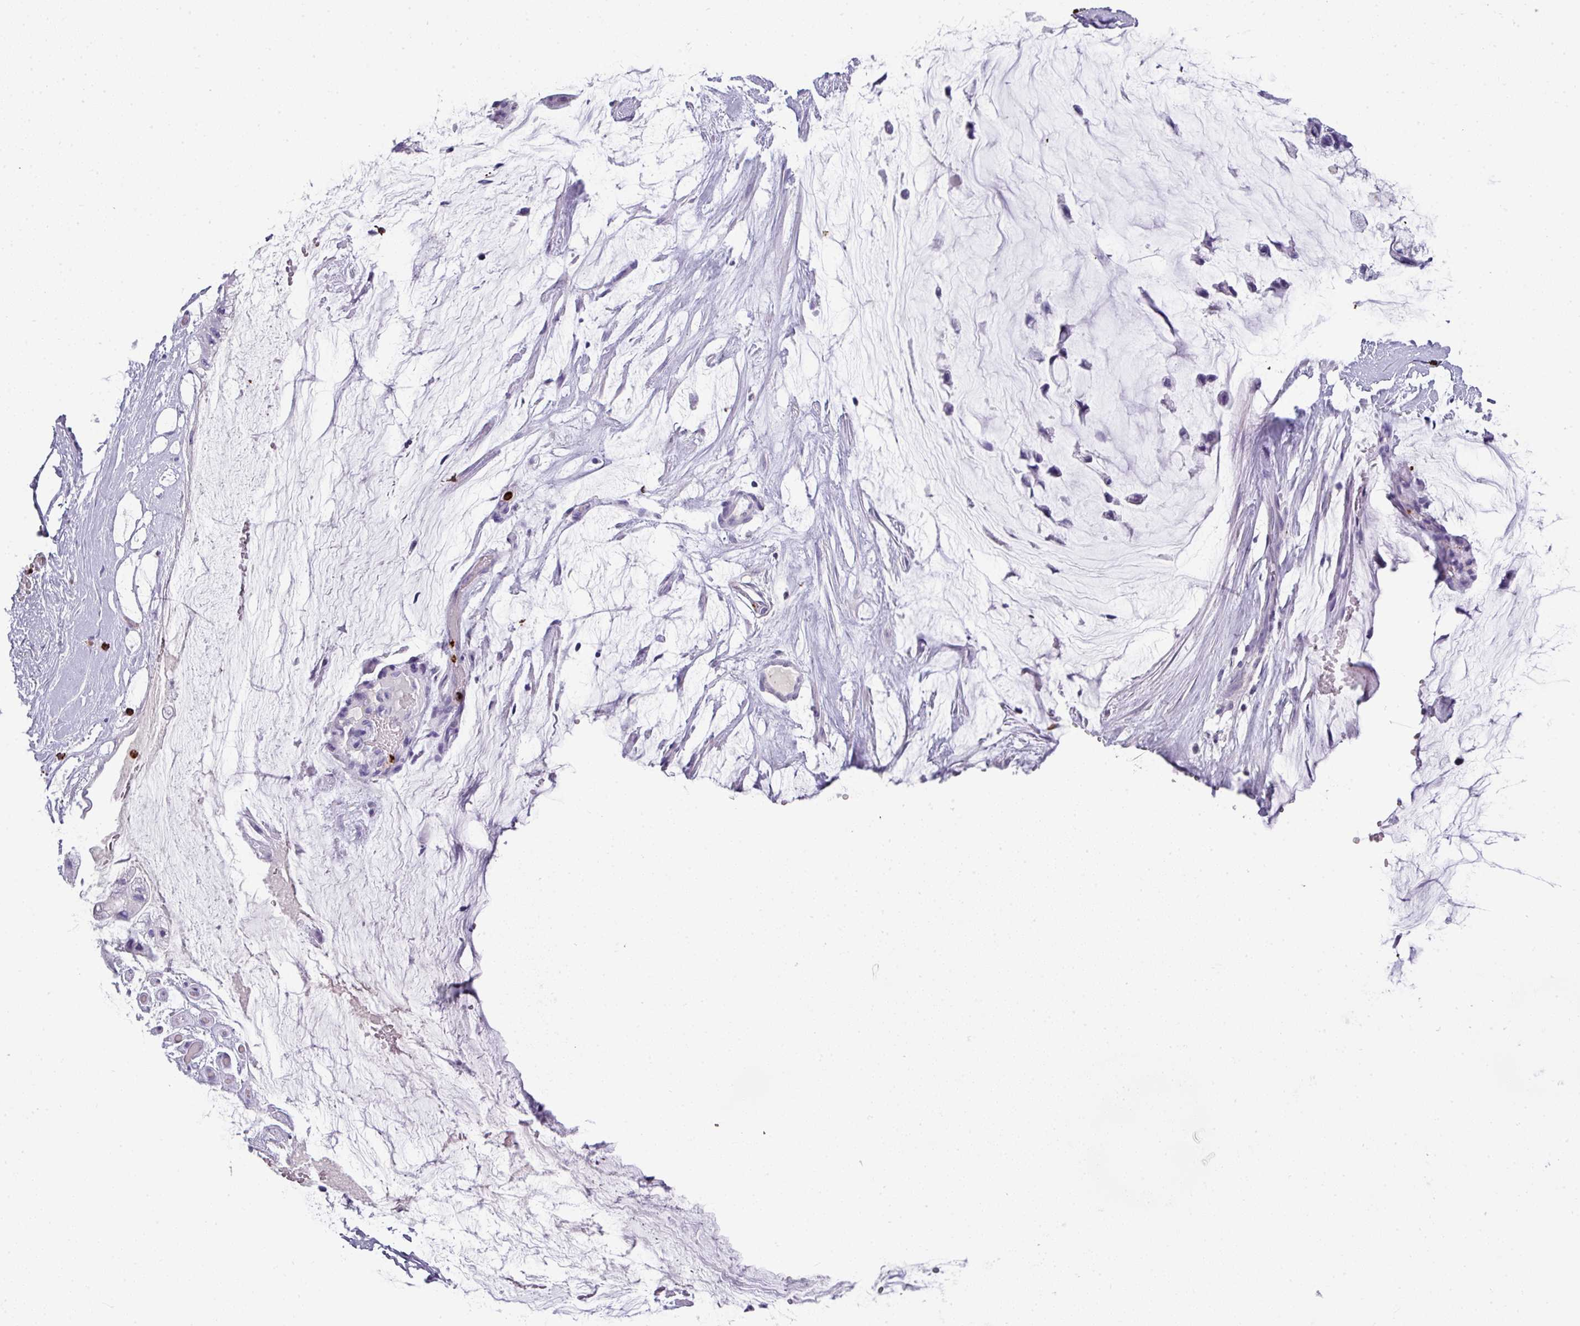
{"staining": {"intensity": "negative", "quantity": "none", "location": "none"}, "tissue": "ovarian cancer", "cell_type": "Tumor cells", "image_type": "cancer", "snomed": [{"axis": "morphology", "description": "Cystadenocarcinoma, mucinous, NOS"}, {"axis": "topography", "description": "Ovary"}], "caption": "Micrograph shows no protein positivity in tumor cells of mucinous cystadenocarcinoma (ovarian) tissue. (DAB IHC visualized using brightfield microscopy, high magnification).", "gene": "CTSG", "patient": {"sex": "female", "age": 39}}